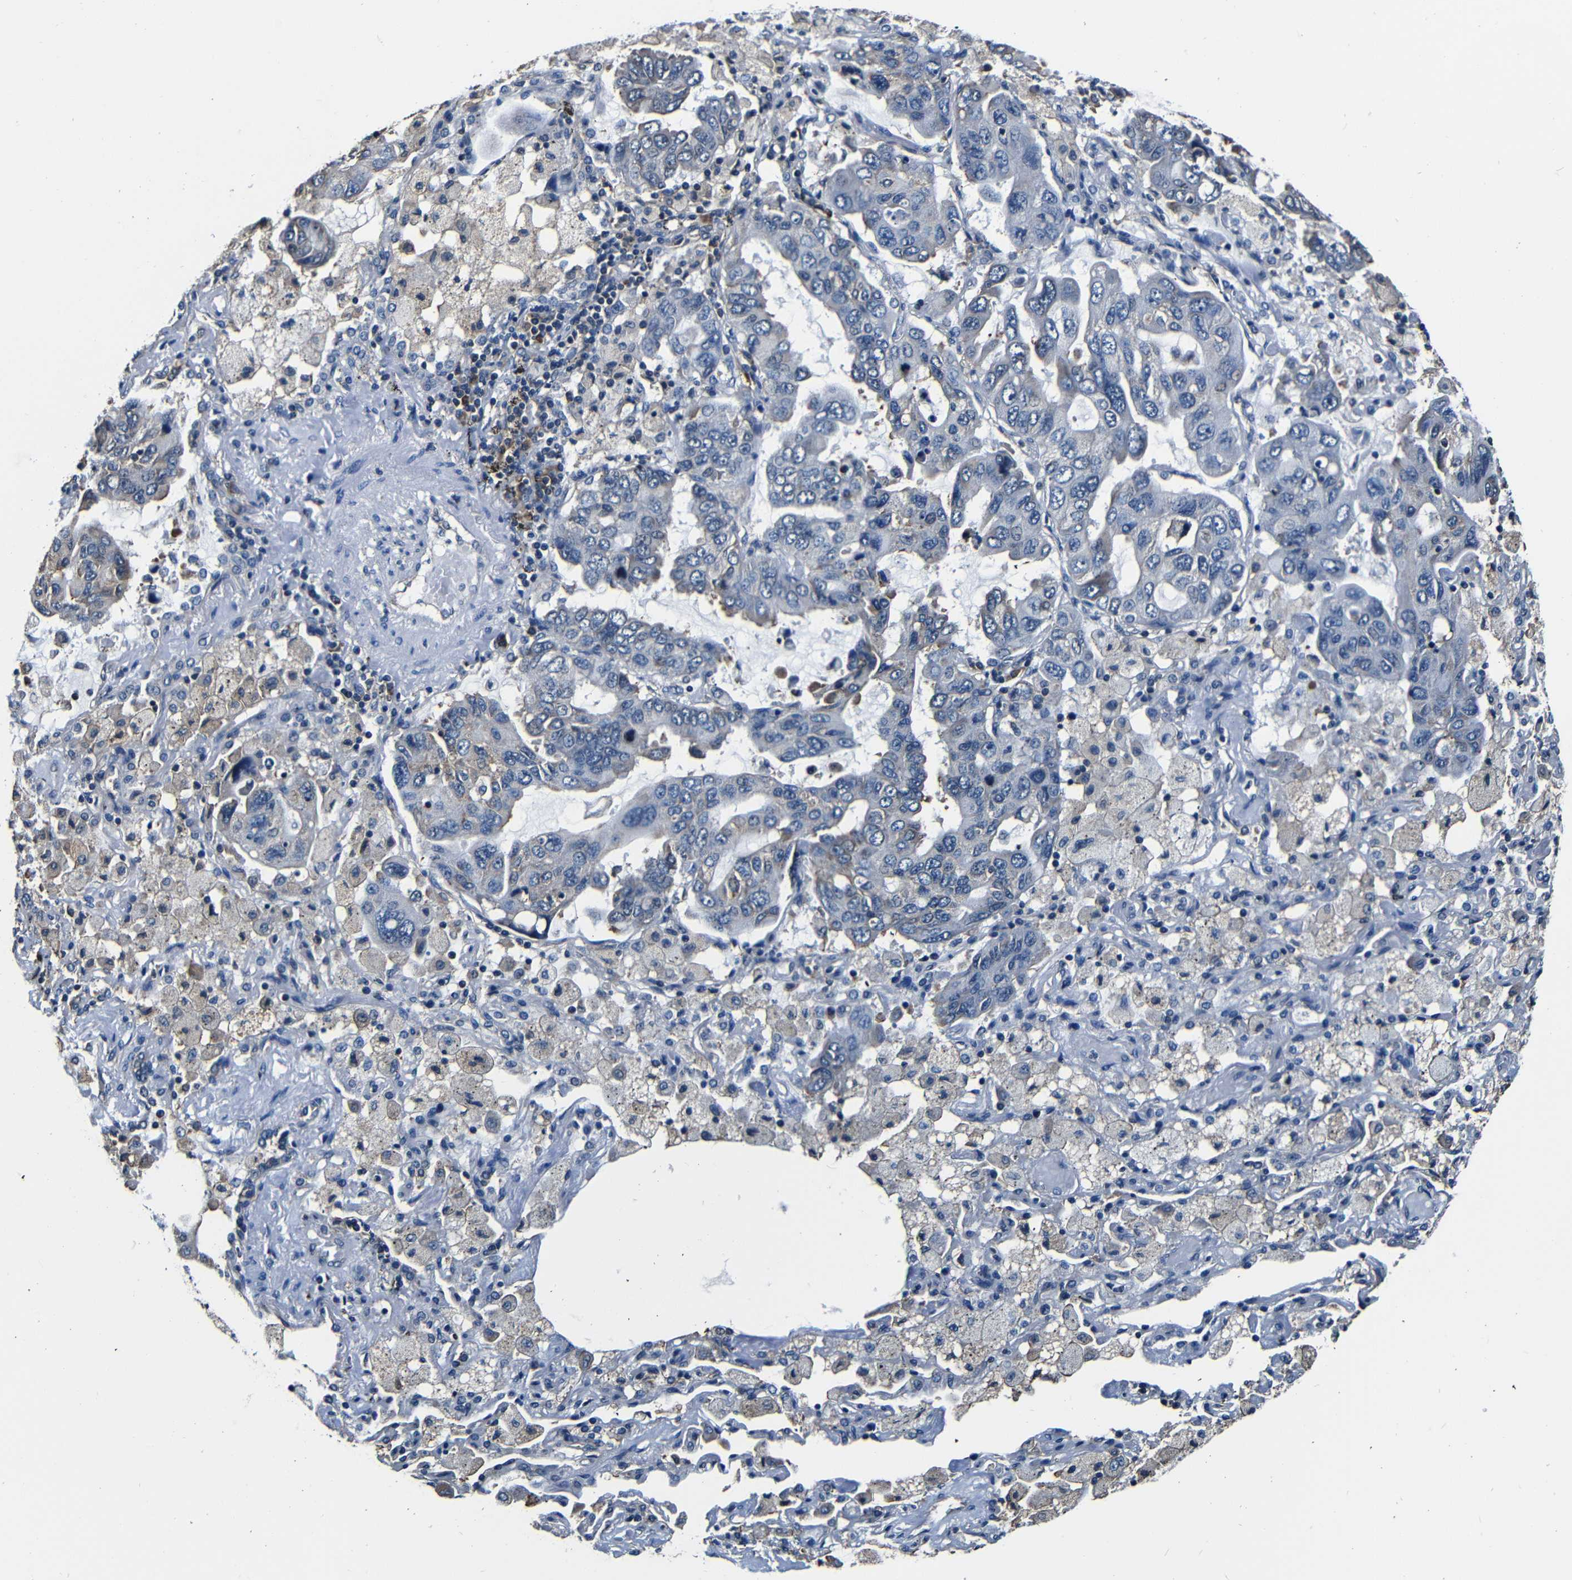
{"staining": {"intensity": "weak", "quantity": "<25%", "location": "cytoplasmic/membranous"}, "tissue": "lung cancer", "cell_type": "Tumor cells", "image_type": "cancer", "snomed": [{"axis": "morphology", "description": "Adenocarcinoma, NOS"}, {"axis": "topography", "description": "Lung"}], "caption": "This is an IHC image of human lung cancer (adenocarcinoma). There is no positivity in tumor cells.", "gene": "NCBP3", "patient": {"sex": "male", "age": 64}}